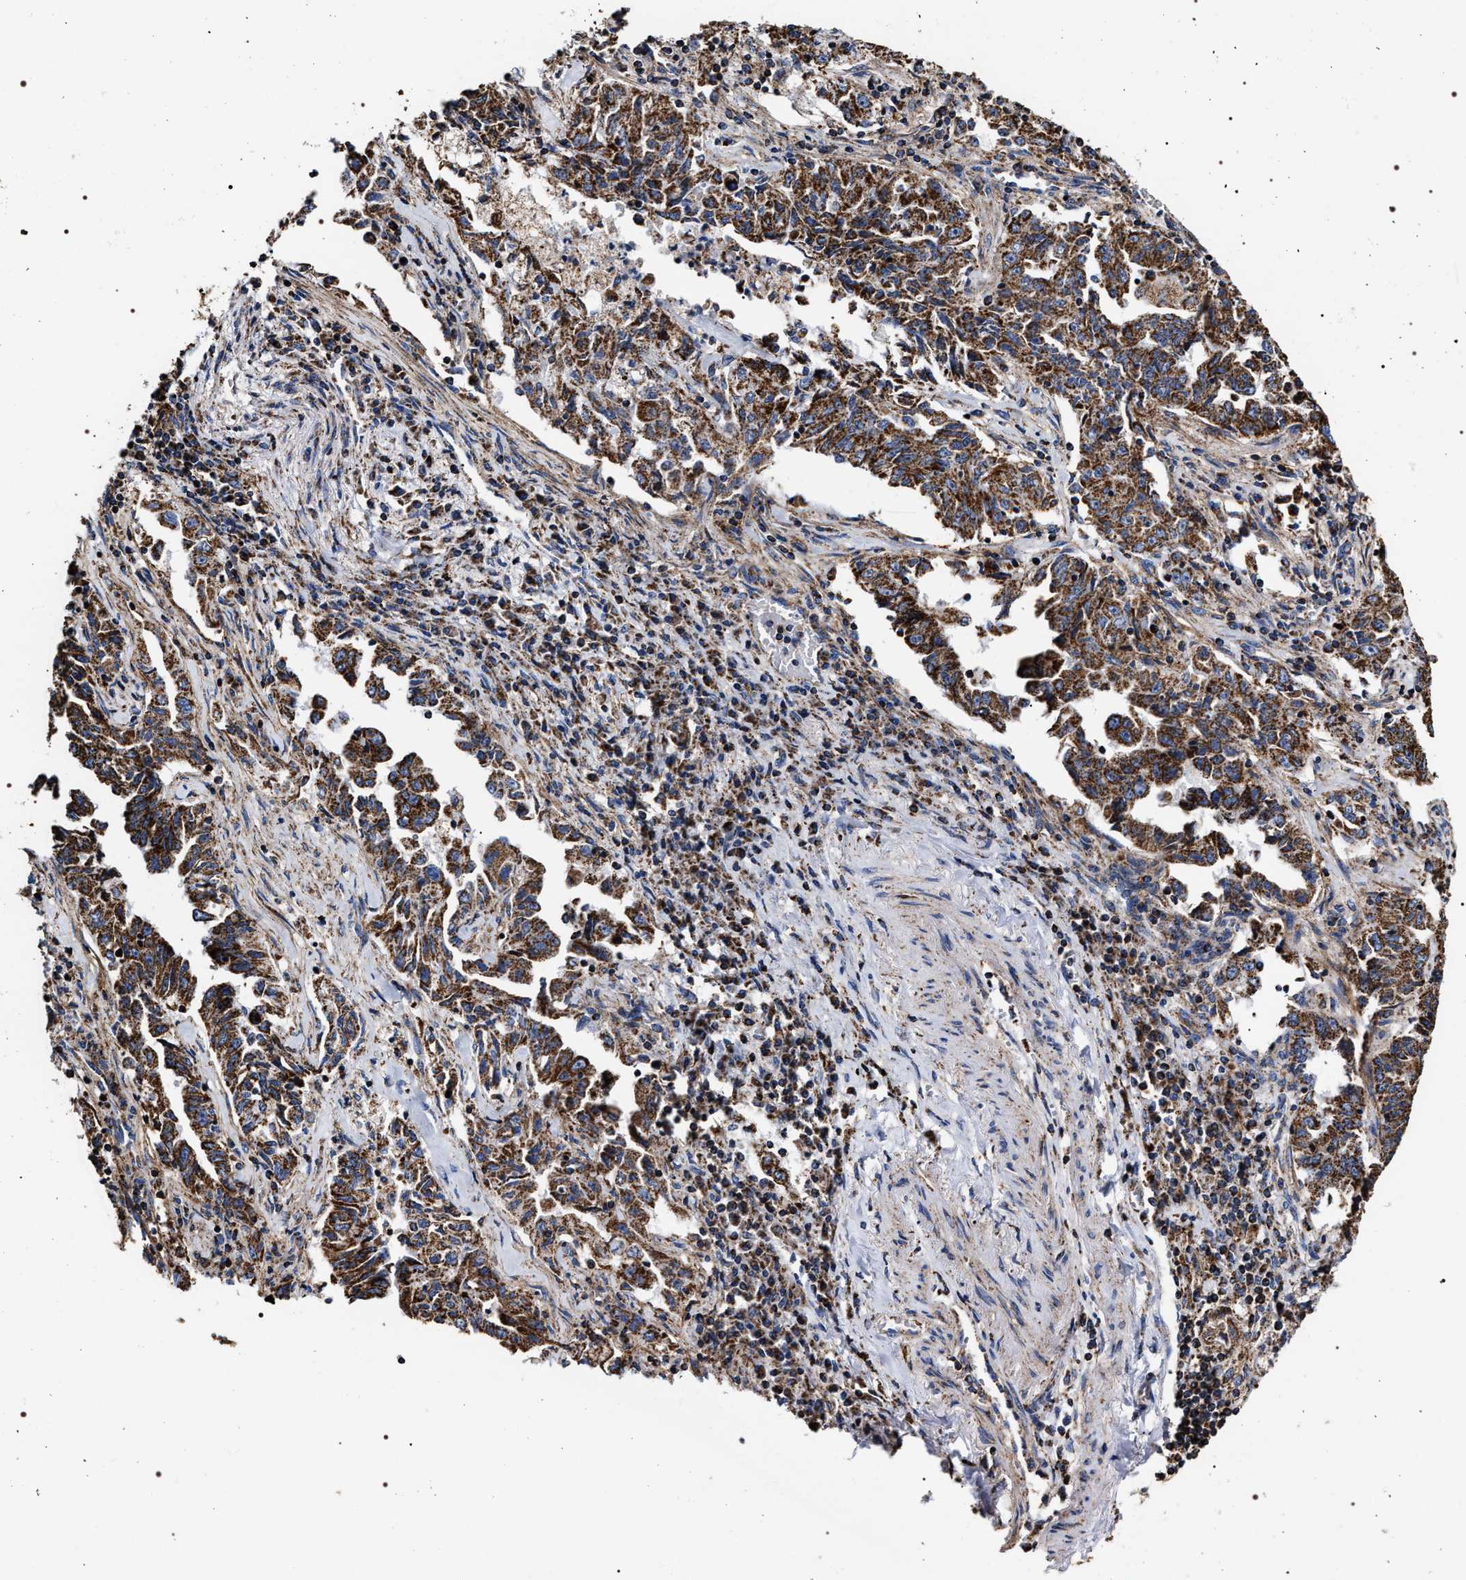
{"staining": {"intensity": "strong", "quantity": ">75%", "location": "cytoplasmic/membranous"}, "tissue": "lung cancer", "cell_type": "Tumor cells", "image_type": "cancer", "snomed": [{"axis": "morphology", "description": "Adenocarcinoma, NOS"}, {"axis": "topography", "description": "Lung"}], "caption": "Lung cancer (adenocarcinoma) stained with immunohistochemistry displays strong cytoplasmic/membranous expression in about >75% of tumor cells.", "gene": "COG5", "patient": {"sex": "female", "age": 51}}